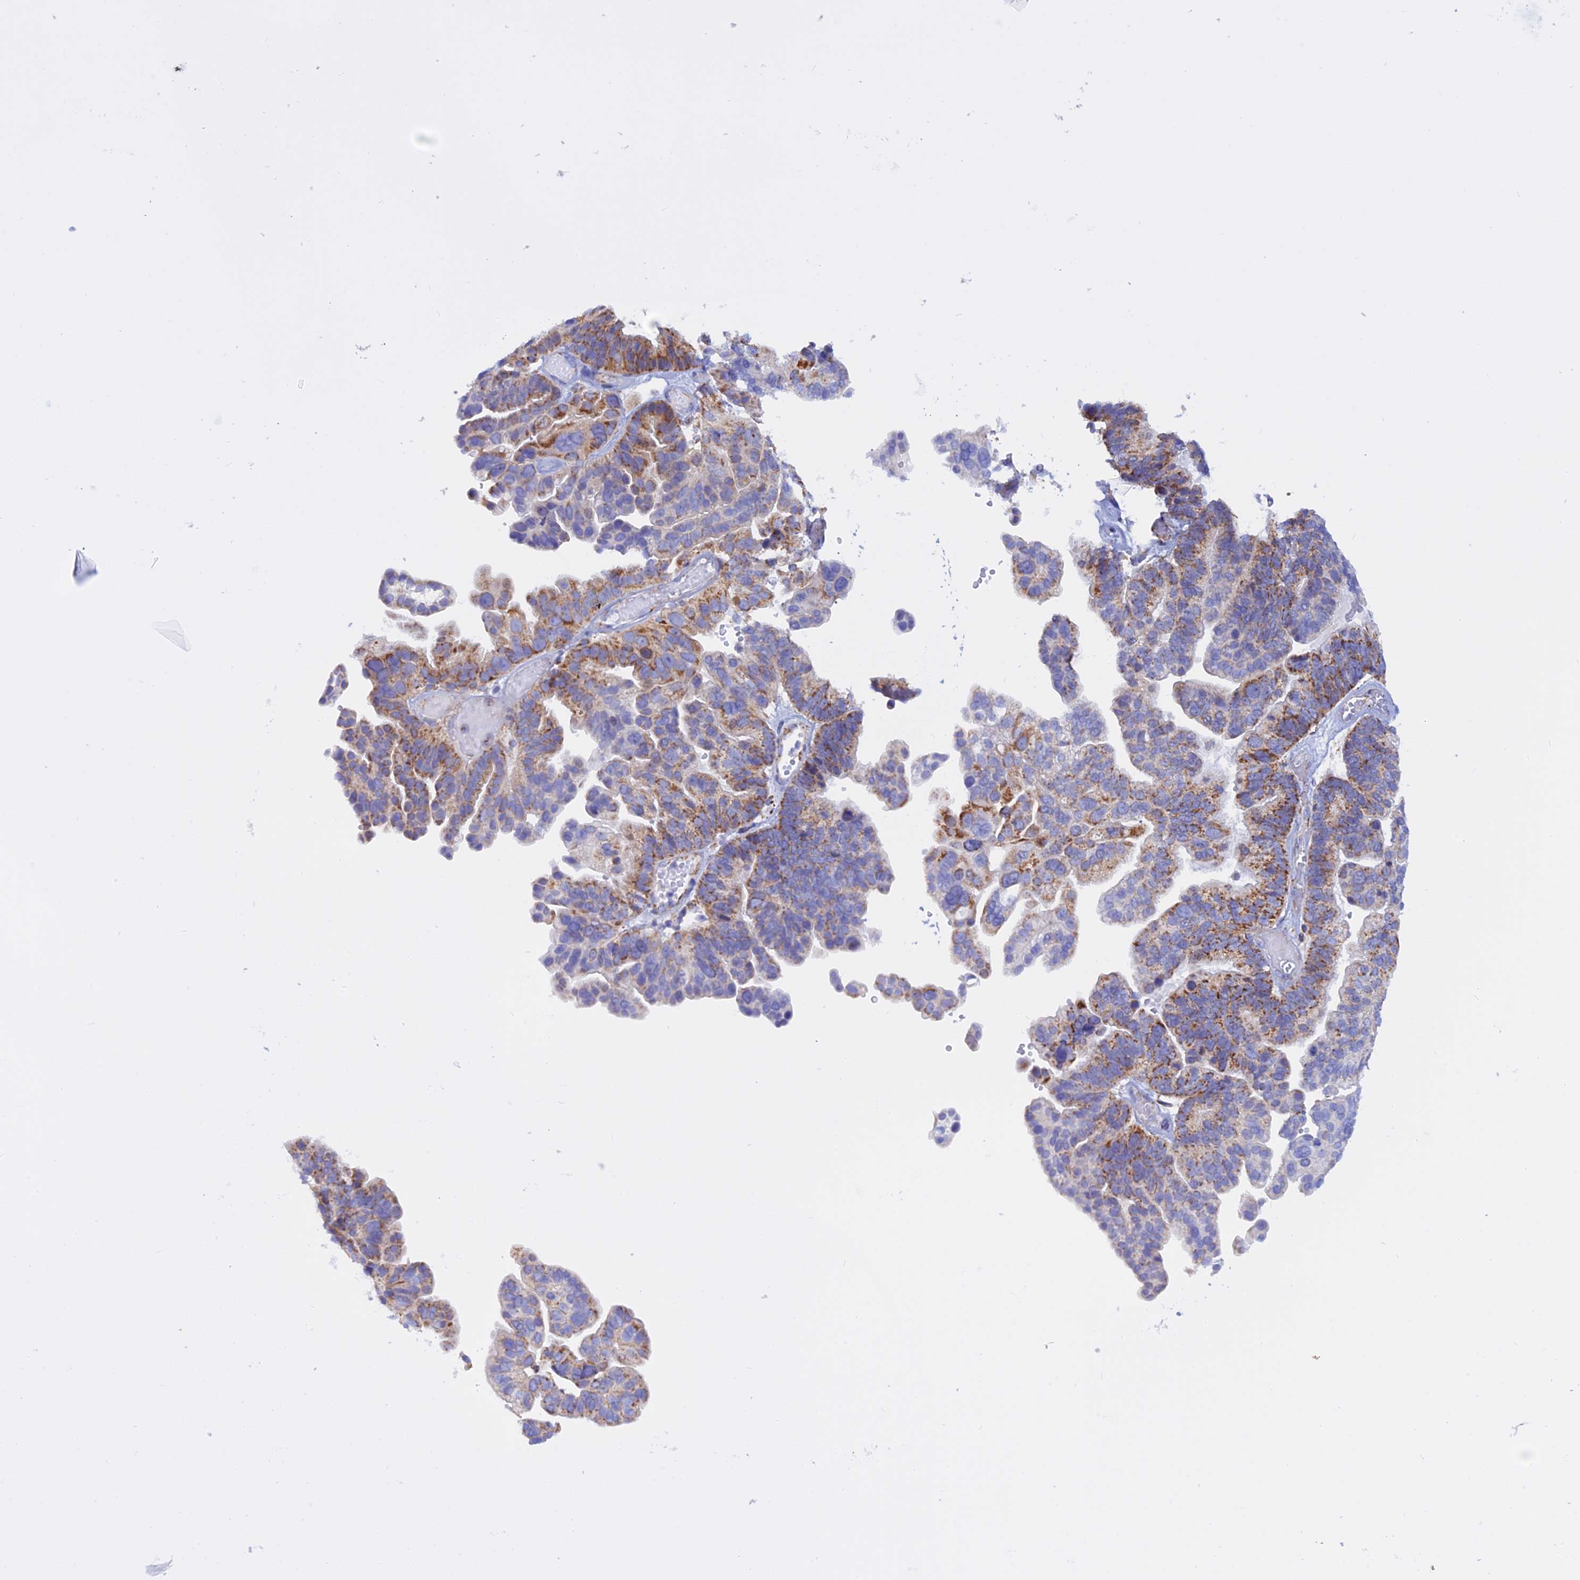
{"staining": {"intensity": "strong", "quantity": "25%-75%", "location": "cytoplasmic/membranous"}, "tissue": "ovarian cancer", "cell_type": "Tumor cells", "image_type": "cancer", "snomed": [{"axis": "morphology", "description": "Cystadenocarcinoma, serous, NOS"}, {"axis": "topography", "description": "Ovary"}], "caption": "Serous cystadenocarcinoma (ovarian) stained with a protein marker exhibits strong staining in tumor cells.", "gene": "GCDH", "patient": {"sex": "female", "age": 56}}